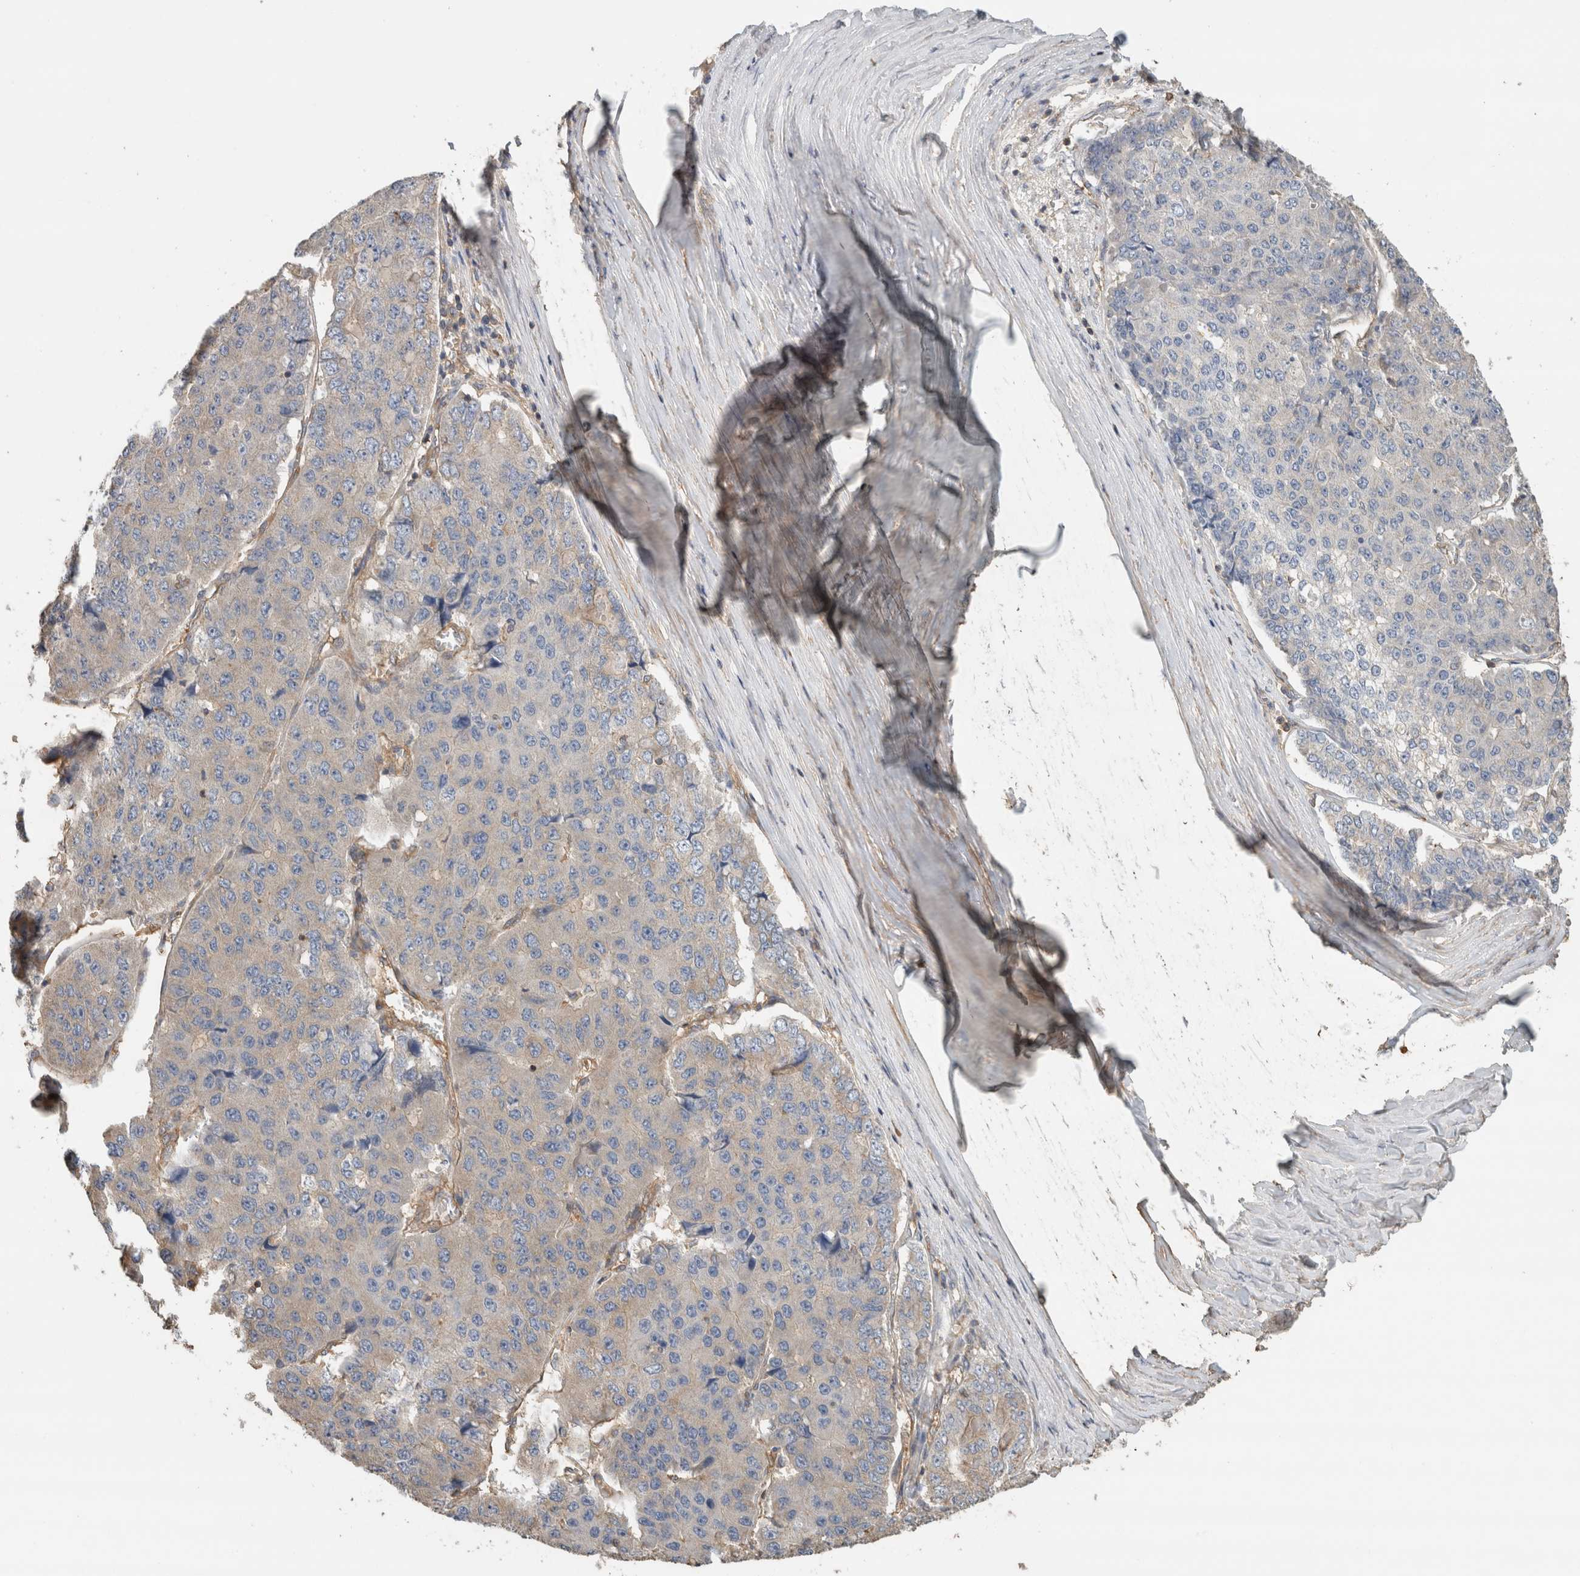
{"staining": {"intensity": "negative", "quantity": "none", "location": "none"}, "tissue": "pancreatic cancer", "cell_type": "Tumor cells", "image_type": "cancer", "snomed": [{"axis": "morphology", "description": "Adenocarcinoma, NOS"}, {"axis": "topography", "description": "Pancreas"}], "caption": "Histopathology image shows no significant protein positivity in tumor cells of adenocarcinoma (pancreatic).", "gene": "EIF4G3", "patient": {"sex": "male", "age": 50}}